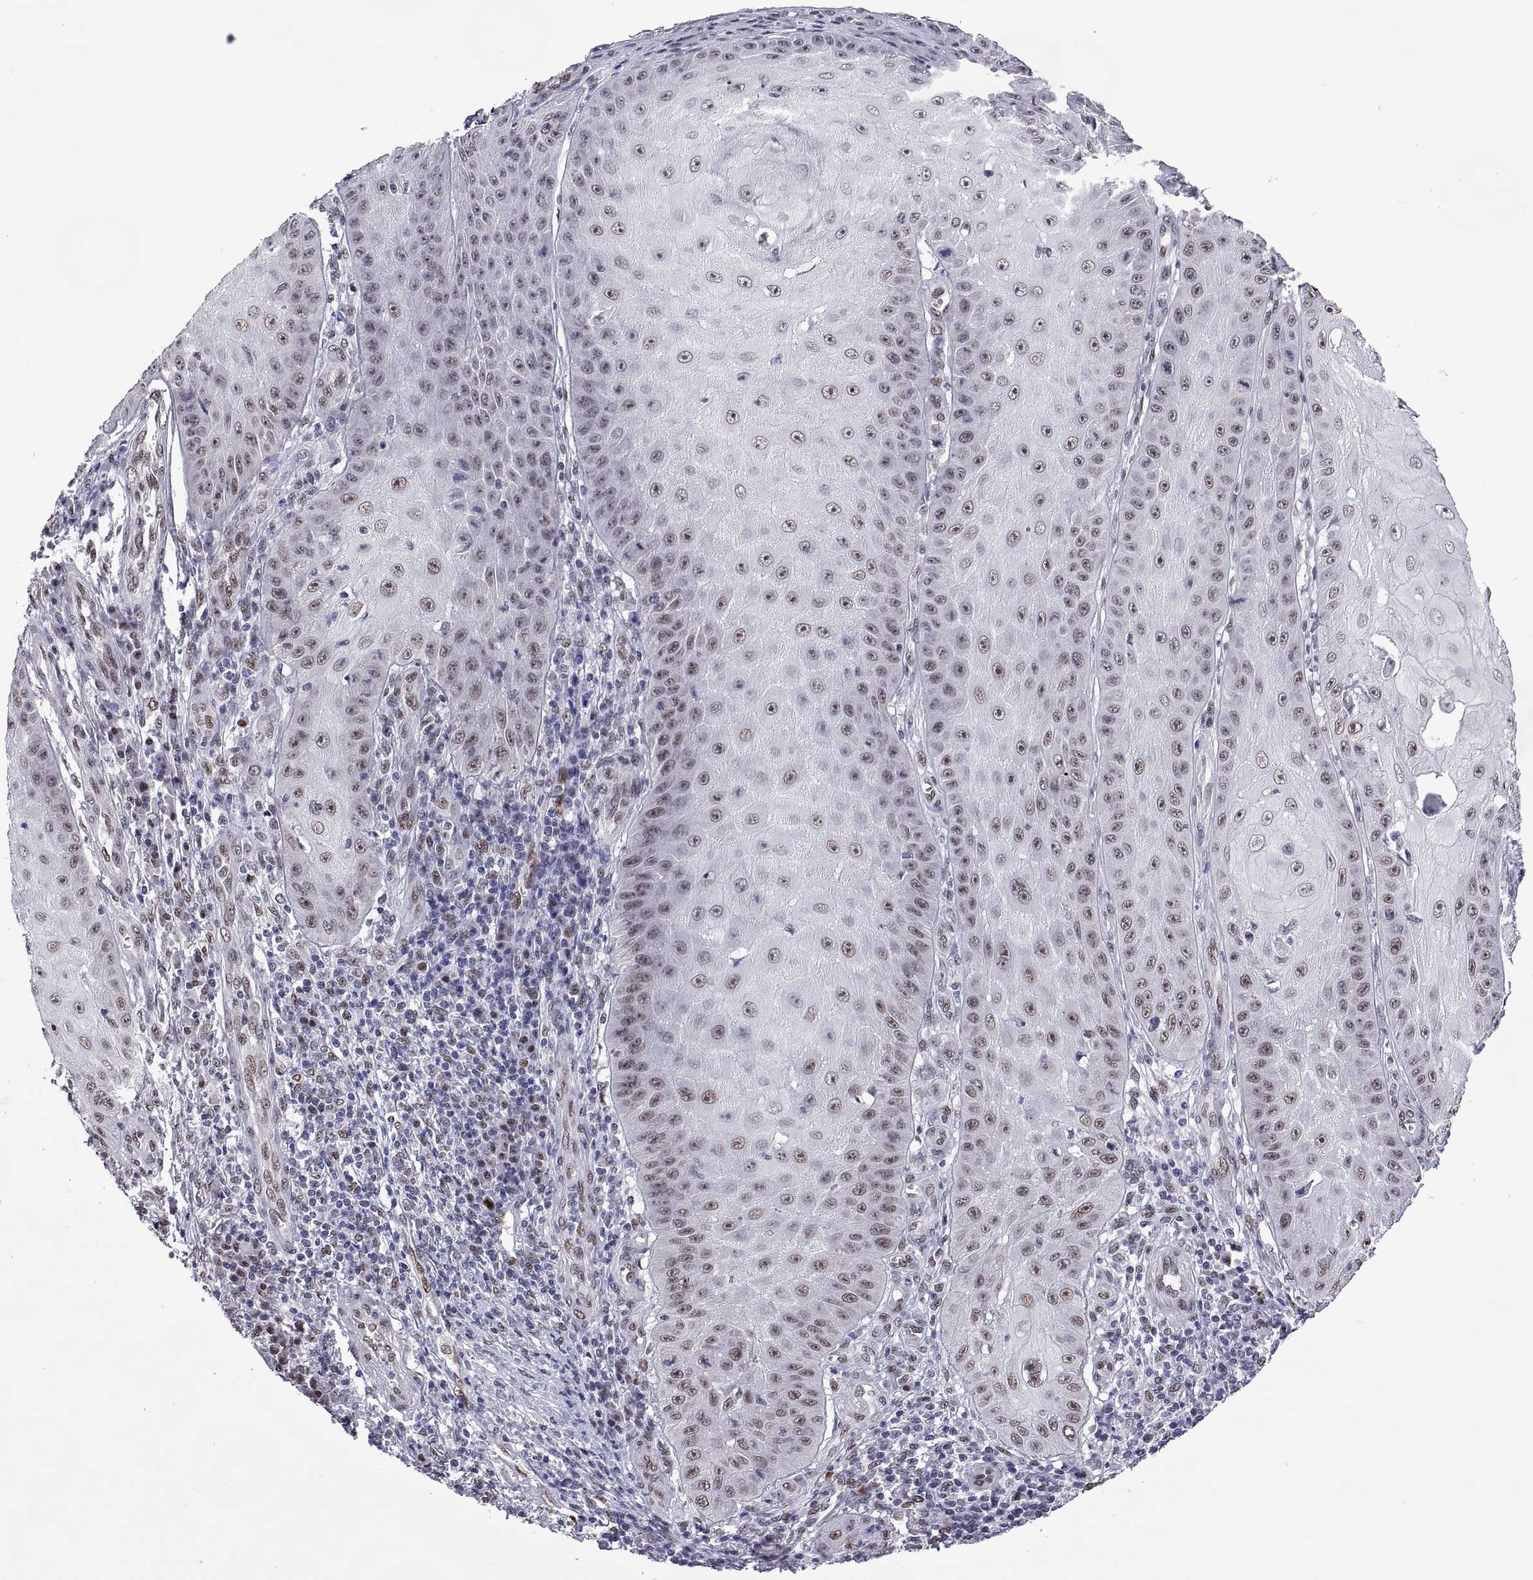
{"staining": {"intensity": "weak", "quantity": "25%-75%", "location": "nuclear"}, "tissue": "skin cancer", "cell_type": "Tumor cells", "image_type": "cancer", "snomed": [{"axis": "morphology", "description": "Squamous cell carcinoma, NOS"}, {"axis": "topography", "description": "Skin"}], "caption": "DAB immunohistochemical staining of skin cancer (squamous cell carcinoma) displays weak nuclear protein expression in about 25%-75% of tumor cells.", "gene": "NR4A1", "patient": {"sex": "male", "age": 70}}